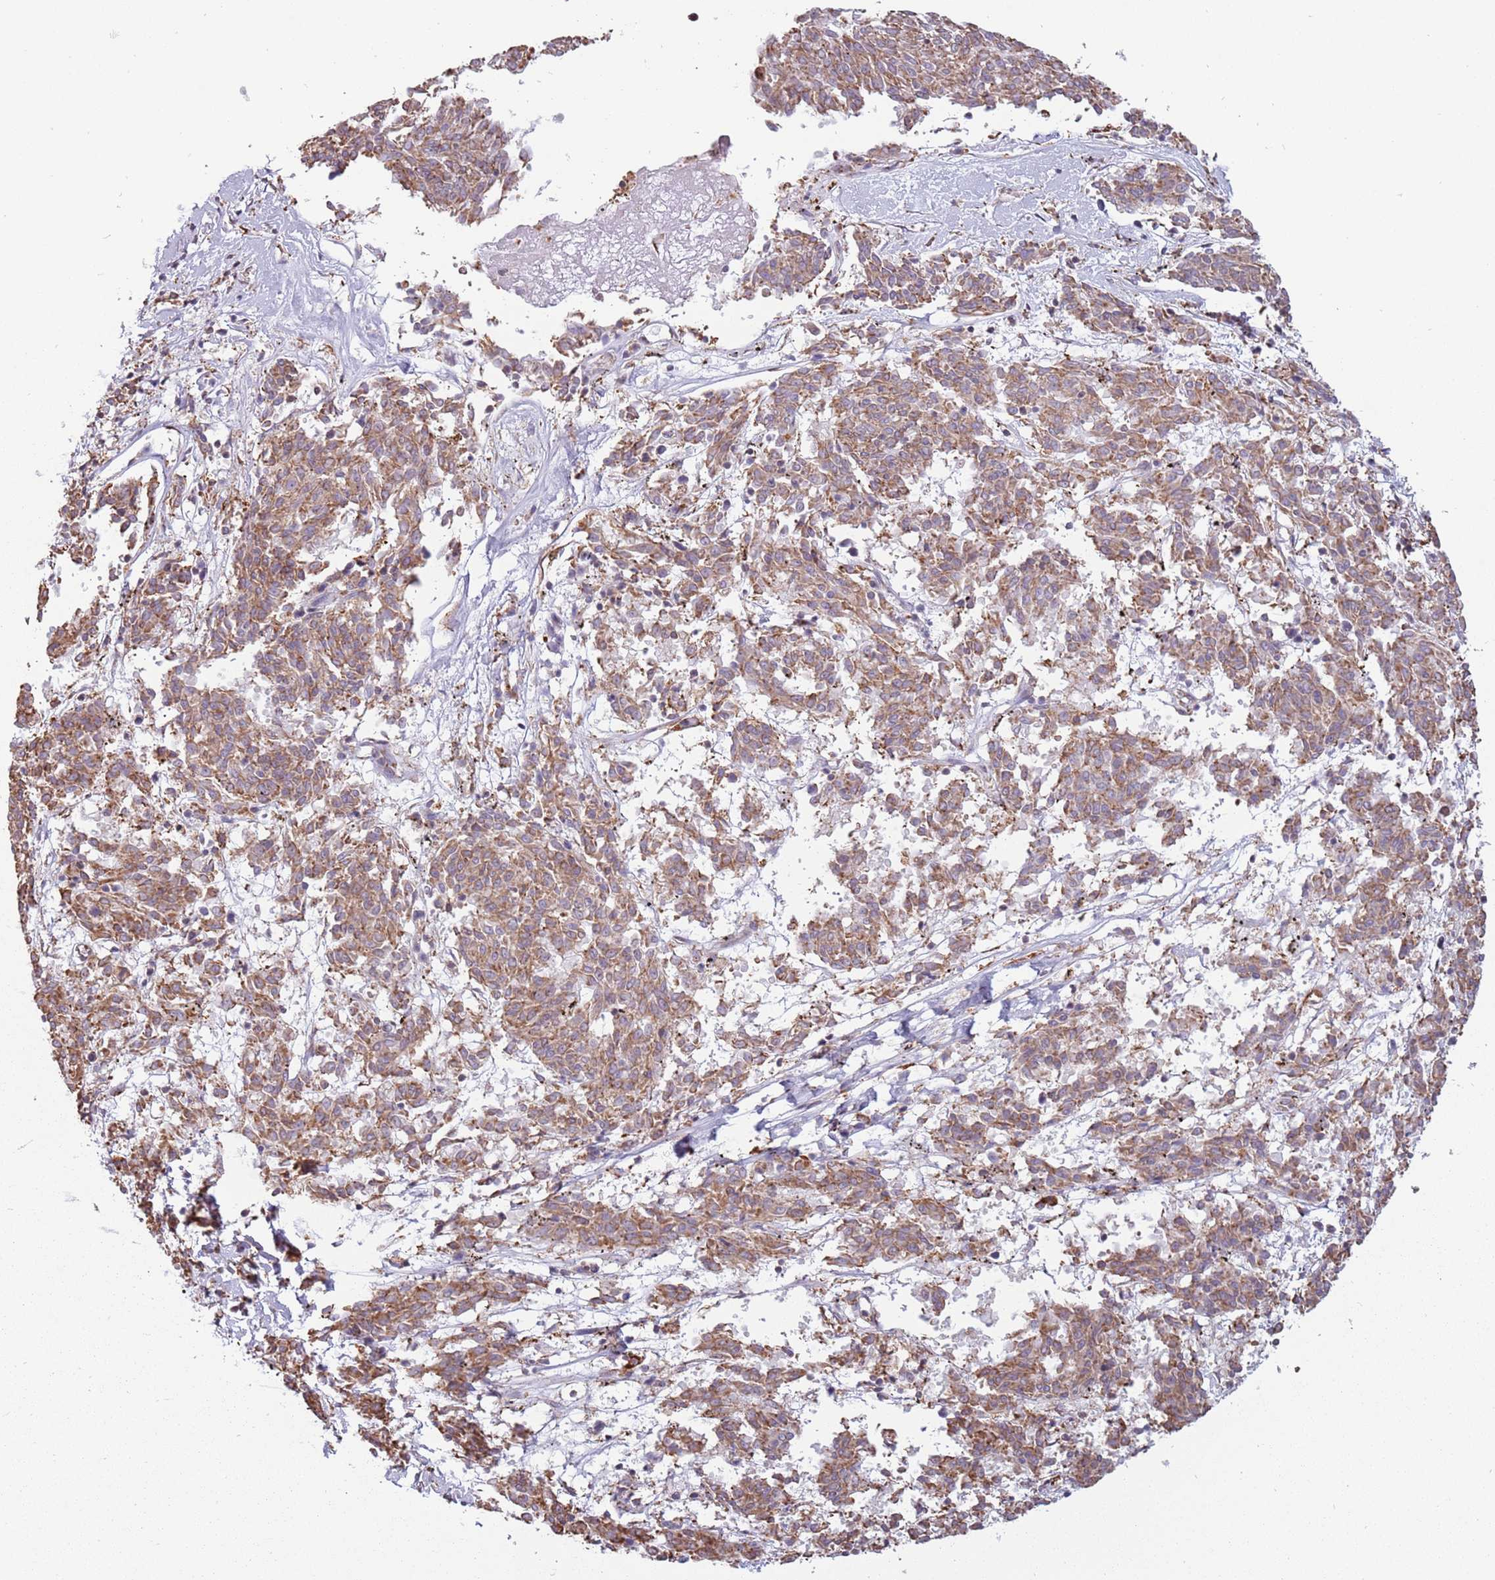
{"staining": {"intensity": "moderate", "quantity": ">75%", "location": "cytoplasmic/membranous"}, "tissue": "melanoma", "cell_type": "Tumor cells", "image_type": "cancer", "snomed": [{"axis": "morphology", "description": "Malignant melanoma, NOS"}, {"axis": "topography", "description": "Skin"}], "caption": "Immunohistochemistry (DAB) staining of melanoma demonstrates moderate cytoplasmic/membranous protein positivity in about >75% of tumor cells.", "gene": "BARD1", "patient": {"sex": "female", "age": 72}}